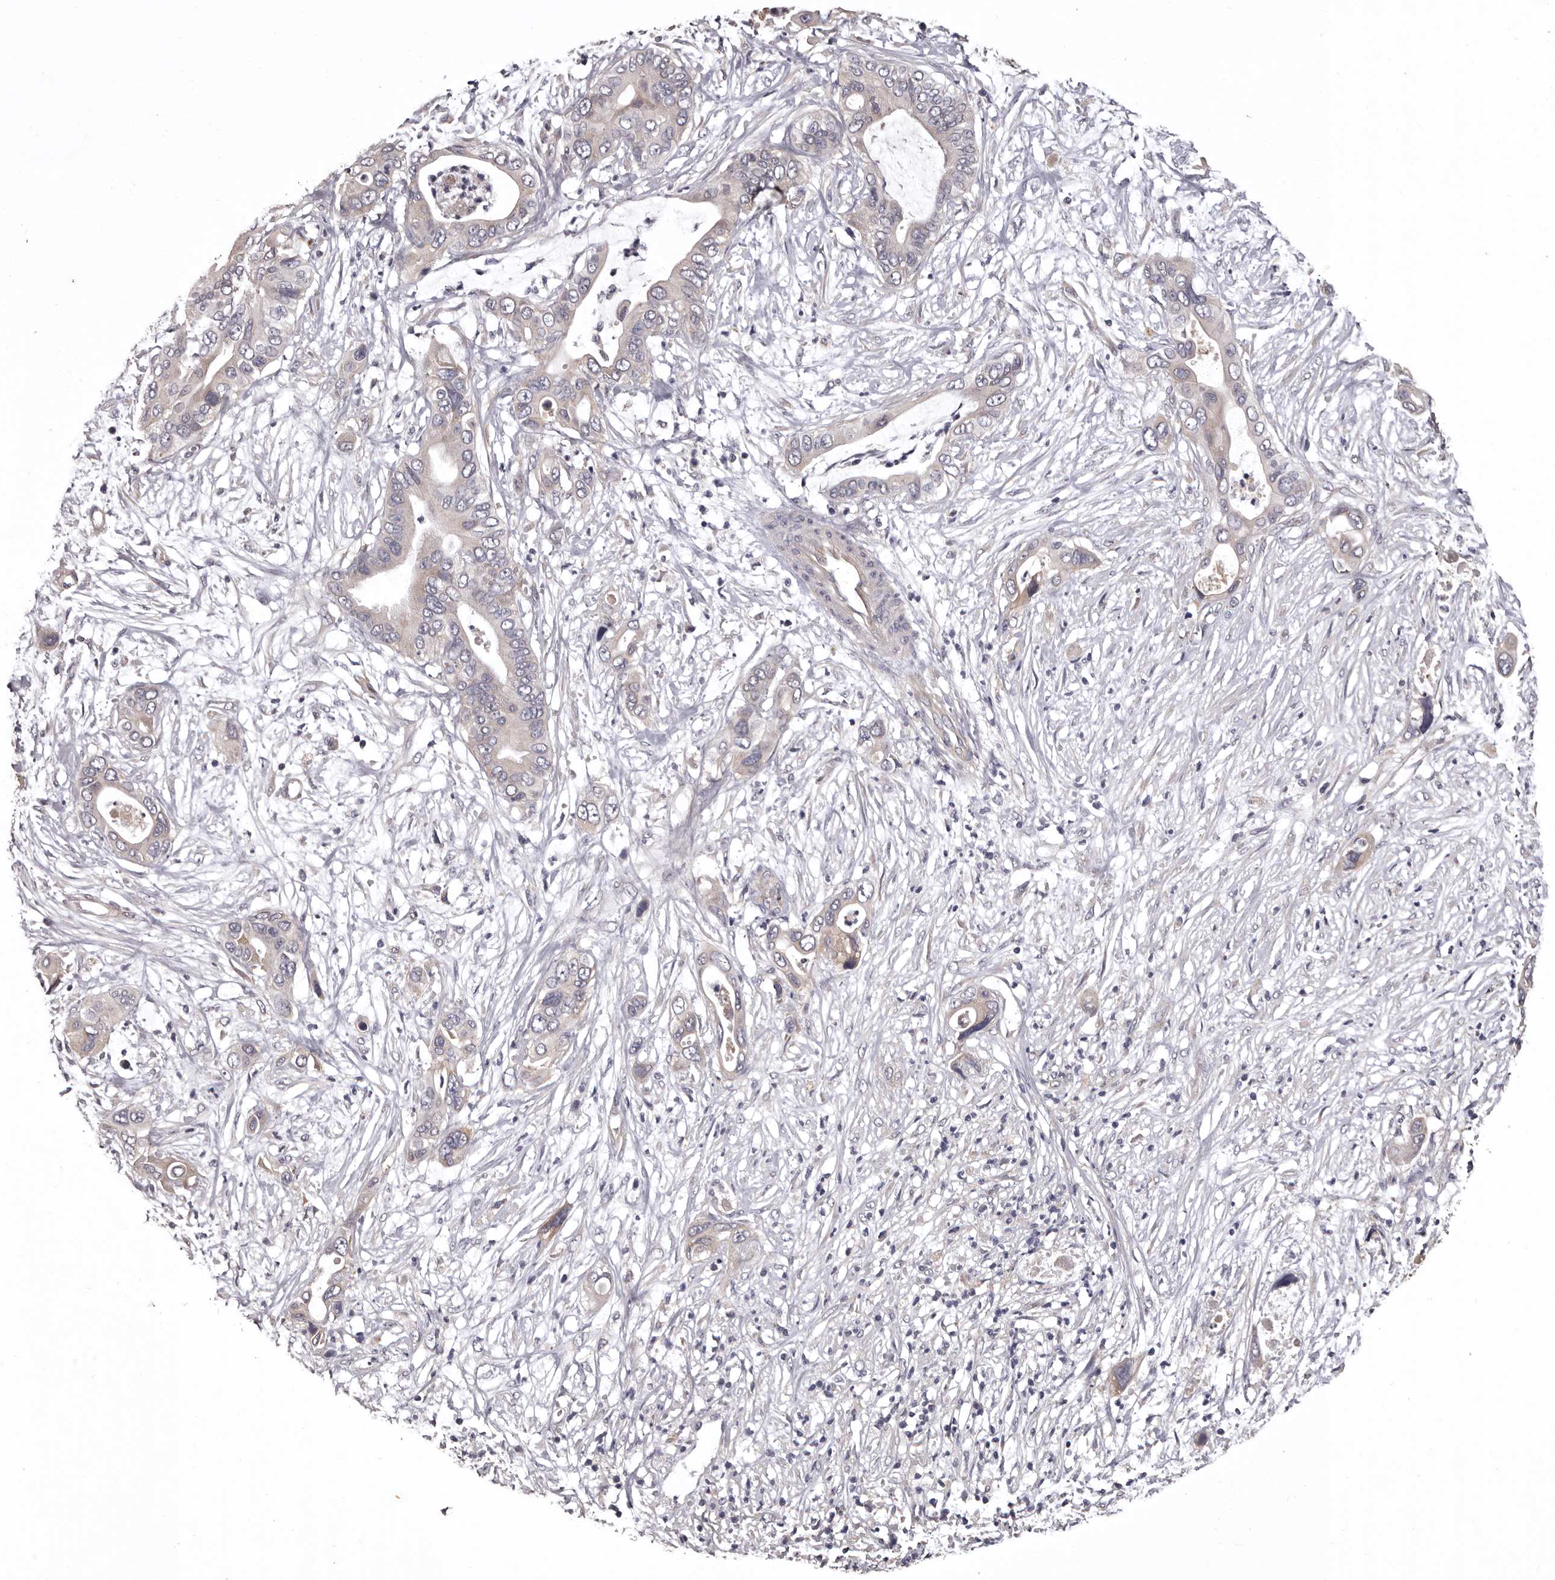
{"staining": {"intensity": "weak", "quantity": "<25%", "location": "cytoplasmic/membranous"}, "tissue": "pancreatic cancer", "cell_type": "Tumor cells", "image_type": "cancer", "snomed": [{"axis": "morphology", "description": "Adenocarcinoma, NOS"}, {"axis": "topography", "description": "Pancreas"}], "caption": "Histopathology image shows no significant protein positivity in tumor cells of adenocarcinoma (pancreatic). The staining was performed using DAB to visualize the protein expression in brown, while the nuclei were stained in blue with hematoxylin (Magnification: 20x).", "gene": "ETNK1", "patient": {"sex": "male", "age": 66}}